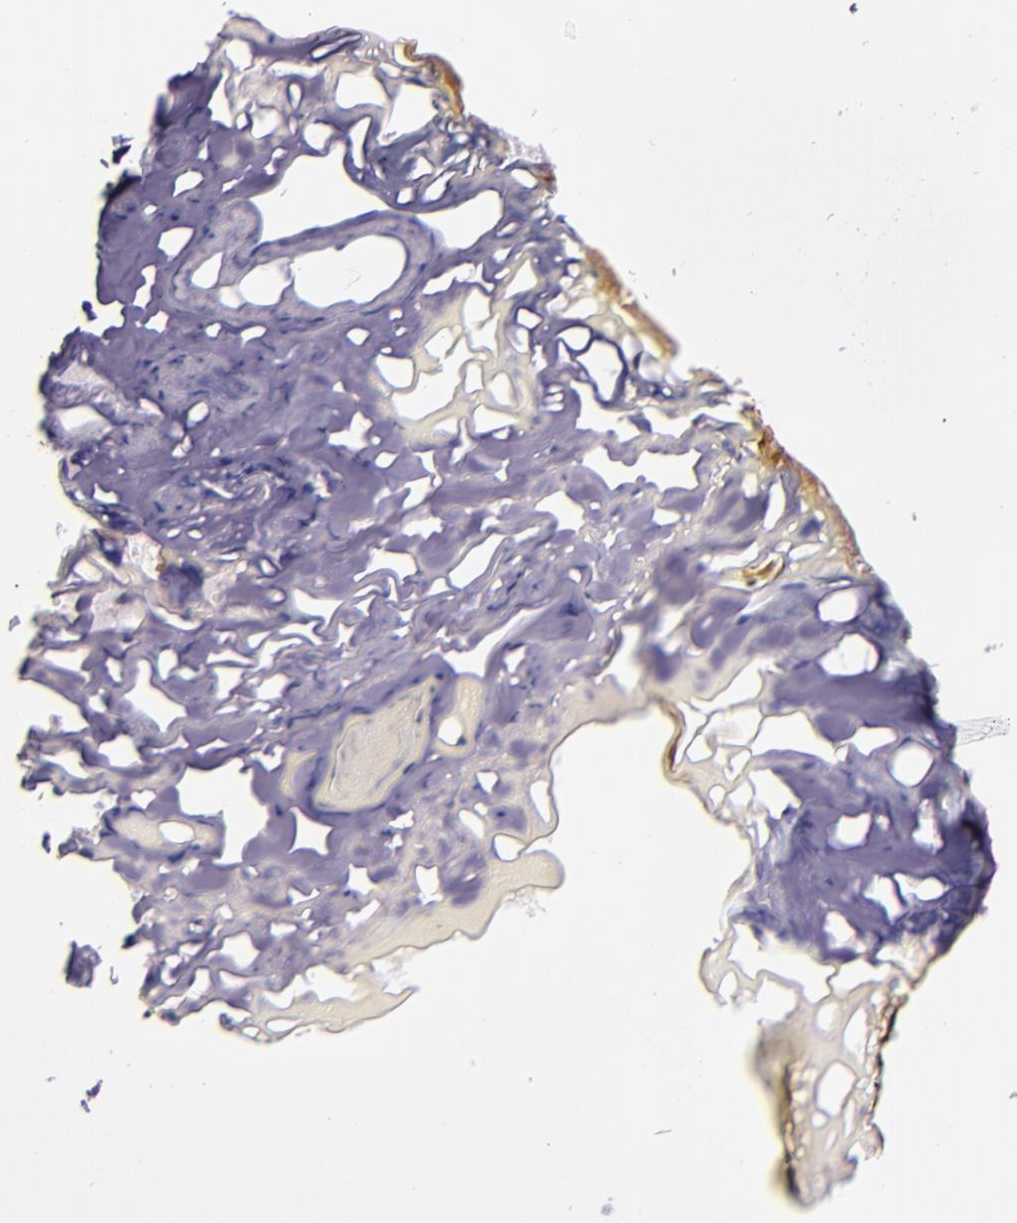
{"staining": {"intensity": "moderate", "quantity": ">75%", "location": "cytoplasmic/membranous,nuclear"}, "tissue": "skin", "cell_type": "Epidermal cells", "image_type": "normal", "snomed": [{"axis": "morphology", "description": "Normal tissue, NOS"}, {"axis": "morphology", "description": "Hemorrhoids"}, {"axis": "morphology", "description": "Inflammation, NOS"}, {"axis": "topography", "description": "Anal"}], "caption": "Moderate cytoplasmic/membranous,nuclear protein positivity is identified in approximately >75% of epidermal cells in skin. Nuclei are stained in blue.", "gene": "STAT6", "patient": {"sex": "male", "age": 60}}